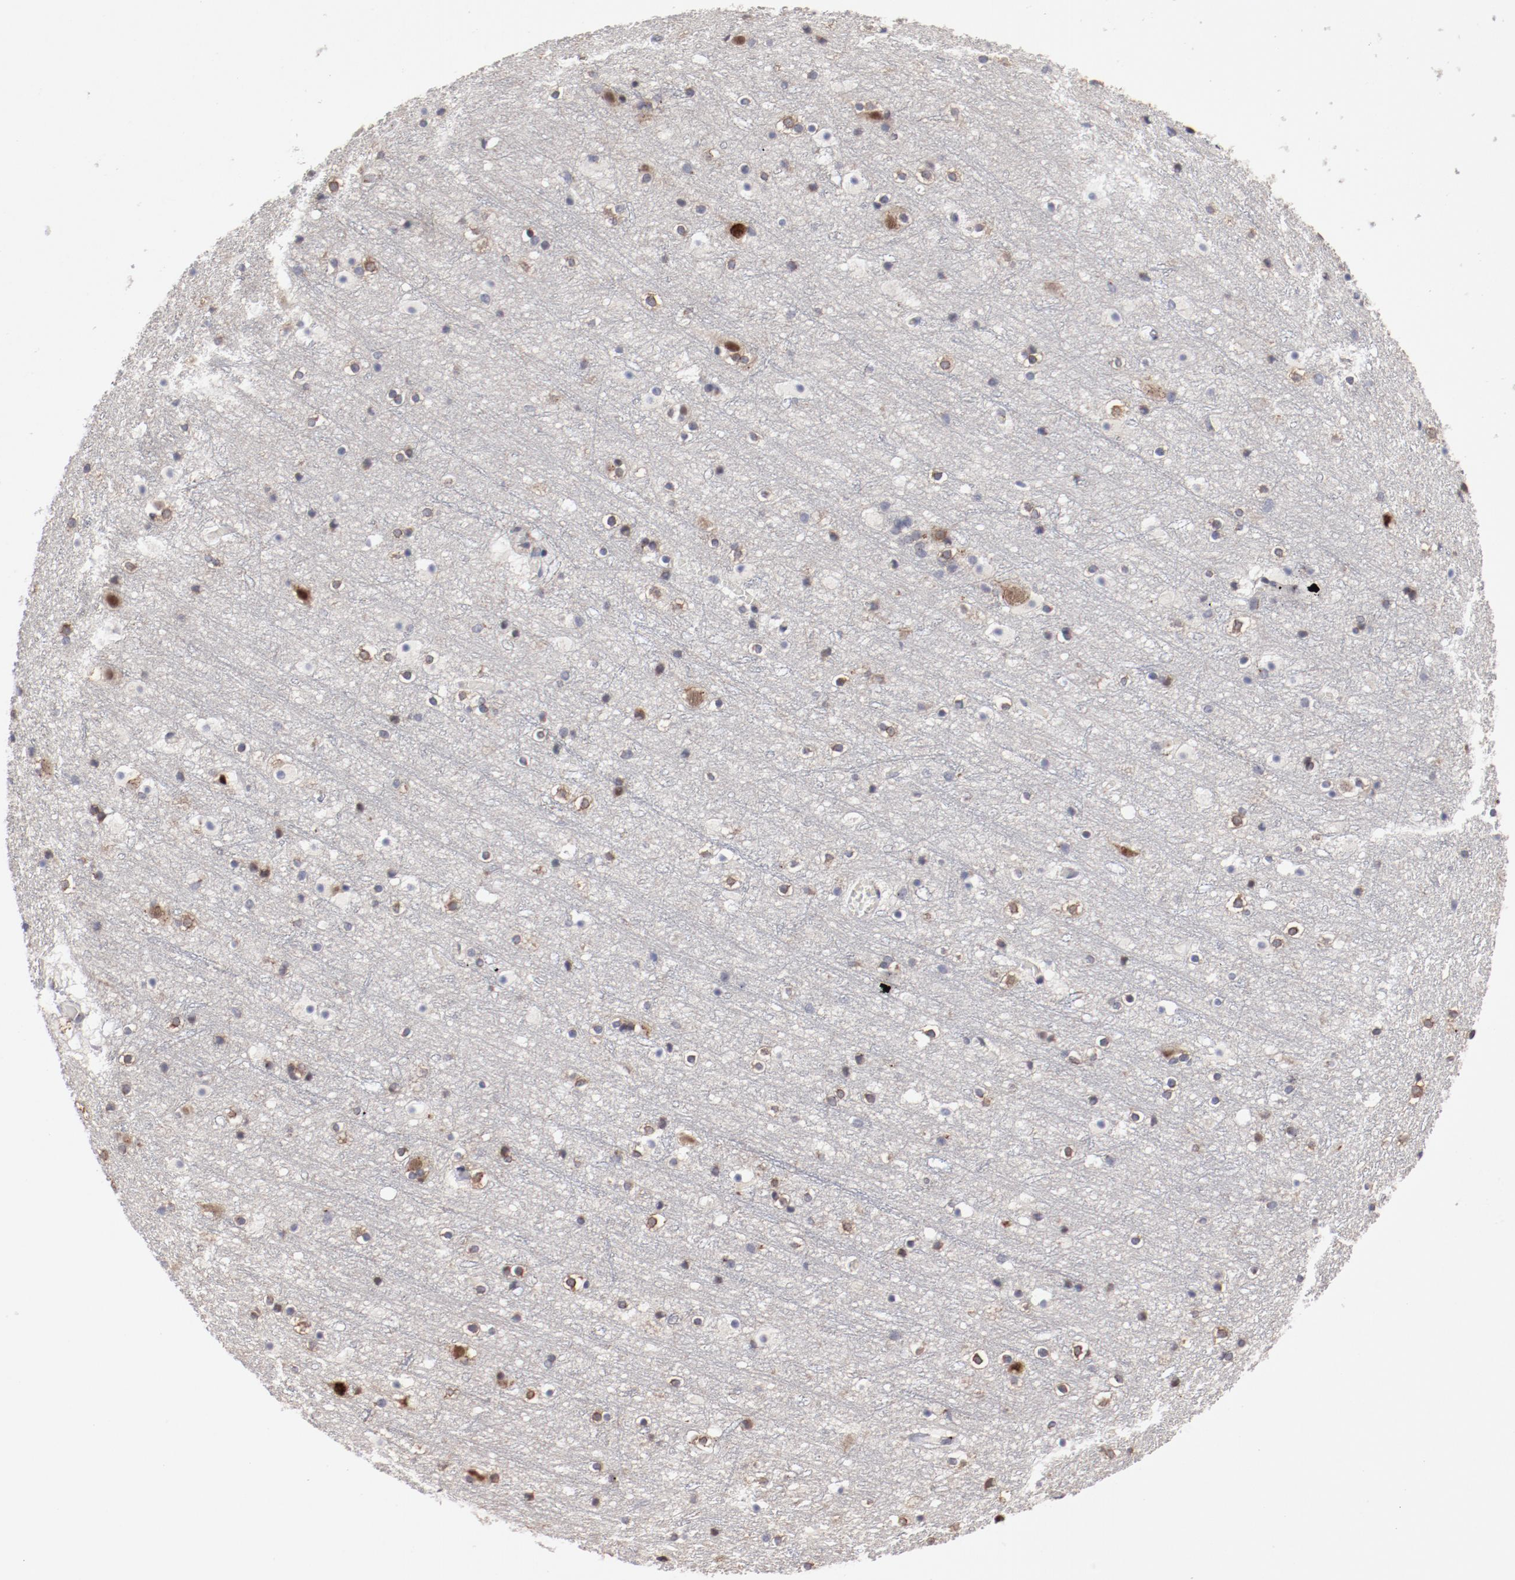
{"staining": {"intensity": "negative", "quantity": "none", "location": "none"}, "tissue": "cerebral cortex", "cell_type": "Endothelial cells", "image_type": "normal", "snomed": [{"axis": "morphology", "description": "Normal tissue, NOS"}, {"axis": "topography", "description": "Cerebral cortex"}], "caption": "A histopathology image of cerebral cortex stained for a protein shows no brown staining in endothelial cells.", "gene": "RPL12", "patient": {"sex": "male", "age": 45}}